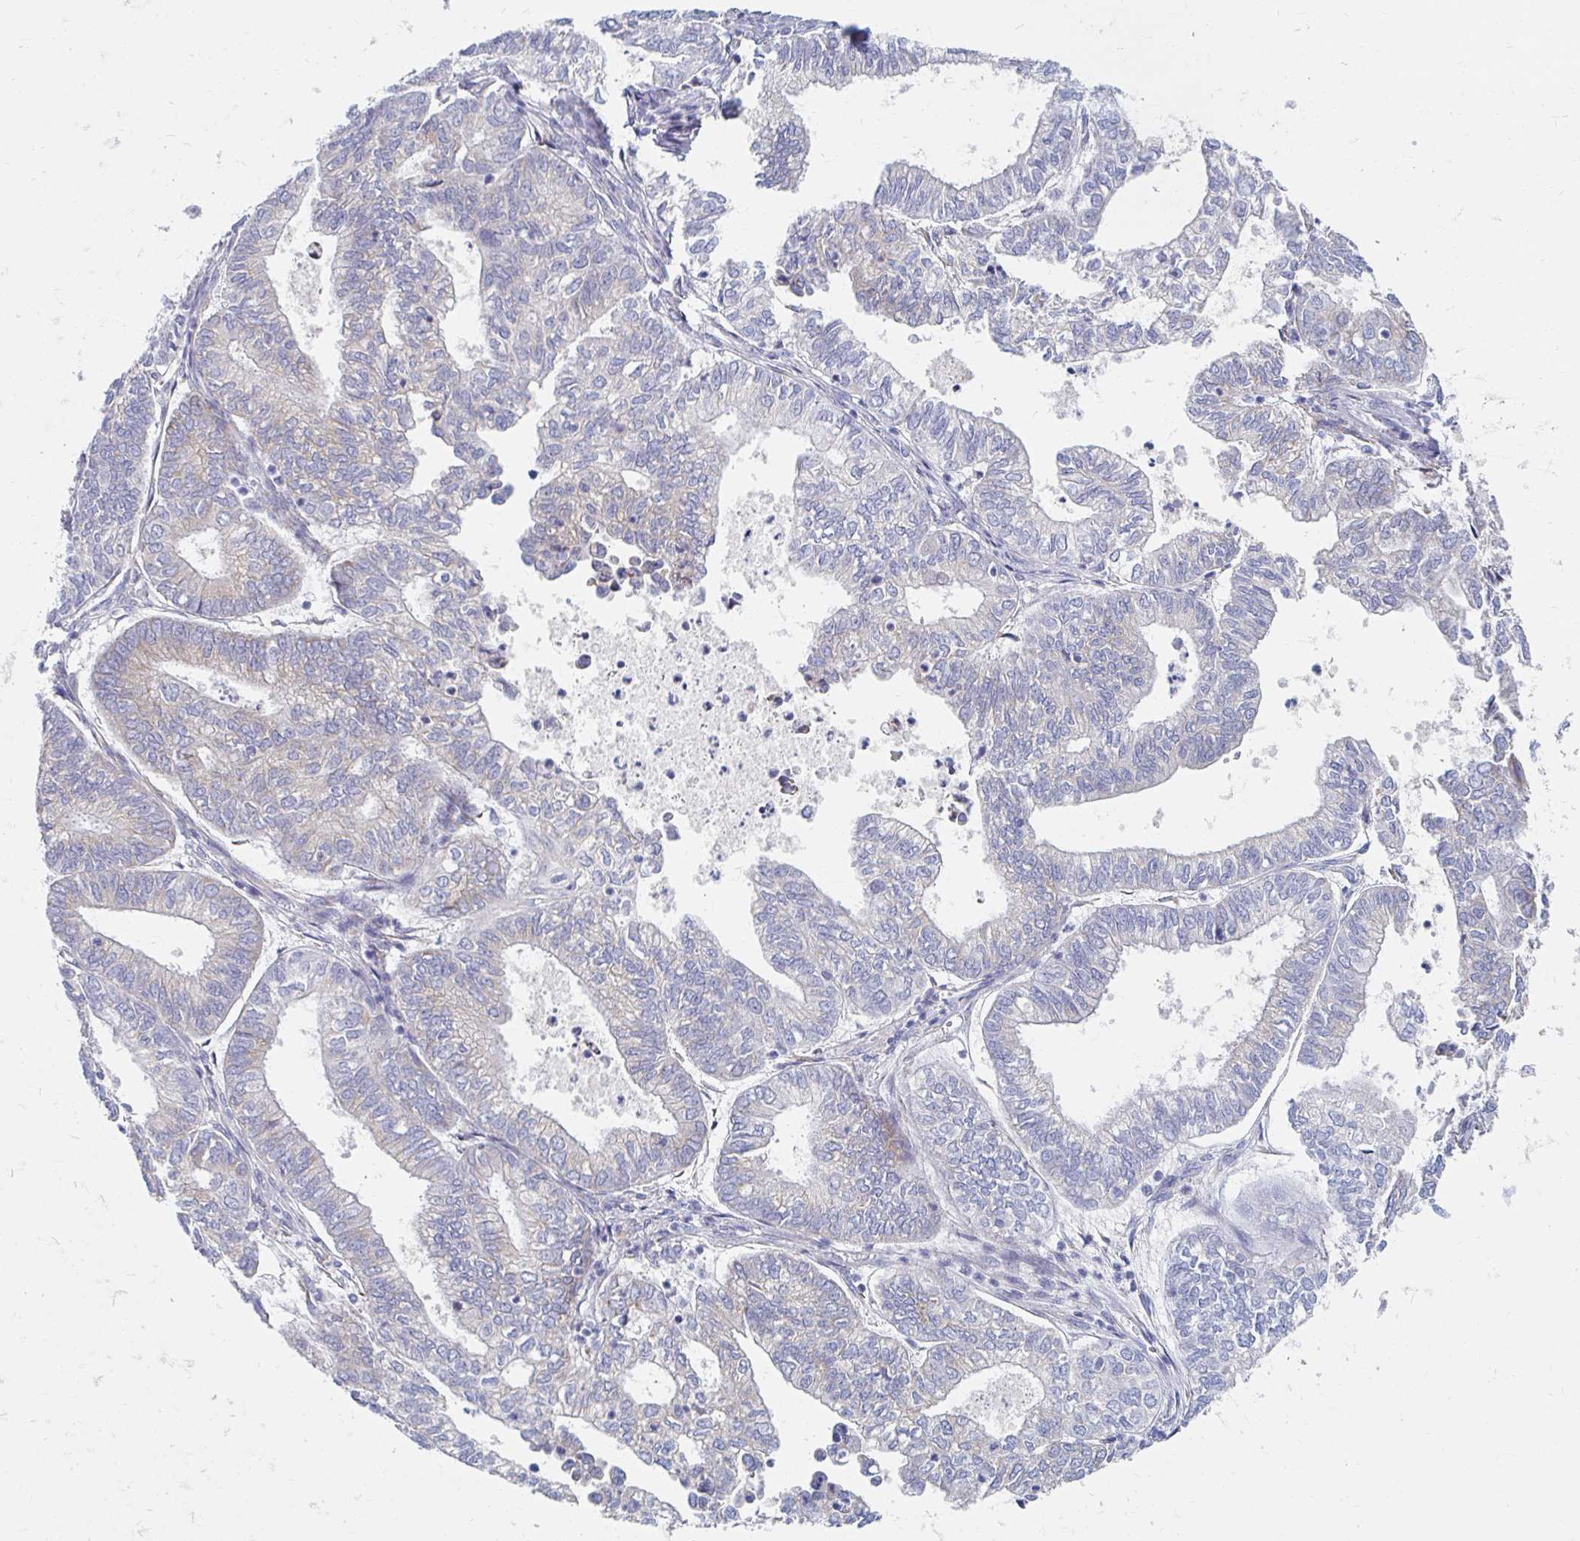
{"staining": {"intensity": "weak", "quantity": "<25%", "location": "cytoplasmic/membranous"}, "tissue": "ovarian cancer", "cell_type": "Tumor cells", "image_type": "cancer", "snomed": [{"axis": "morphology", "description": "Carcinoma, endometroid"}, {"axis": "topography", "description": "Ovary"}], "caption": "A high-resolution histopathology image shows immunohistochemistry (IHC) staining of ovarian cancer, which shows no significant expression in tumor cells.", "gene": "MYLK2", "patient": {"sex": "female", "age": 64}}